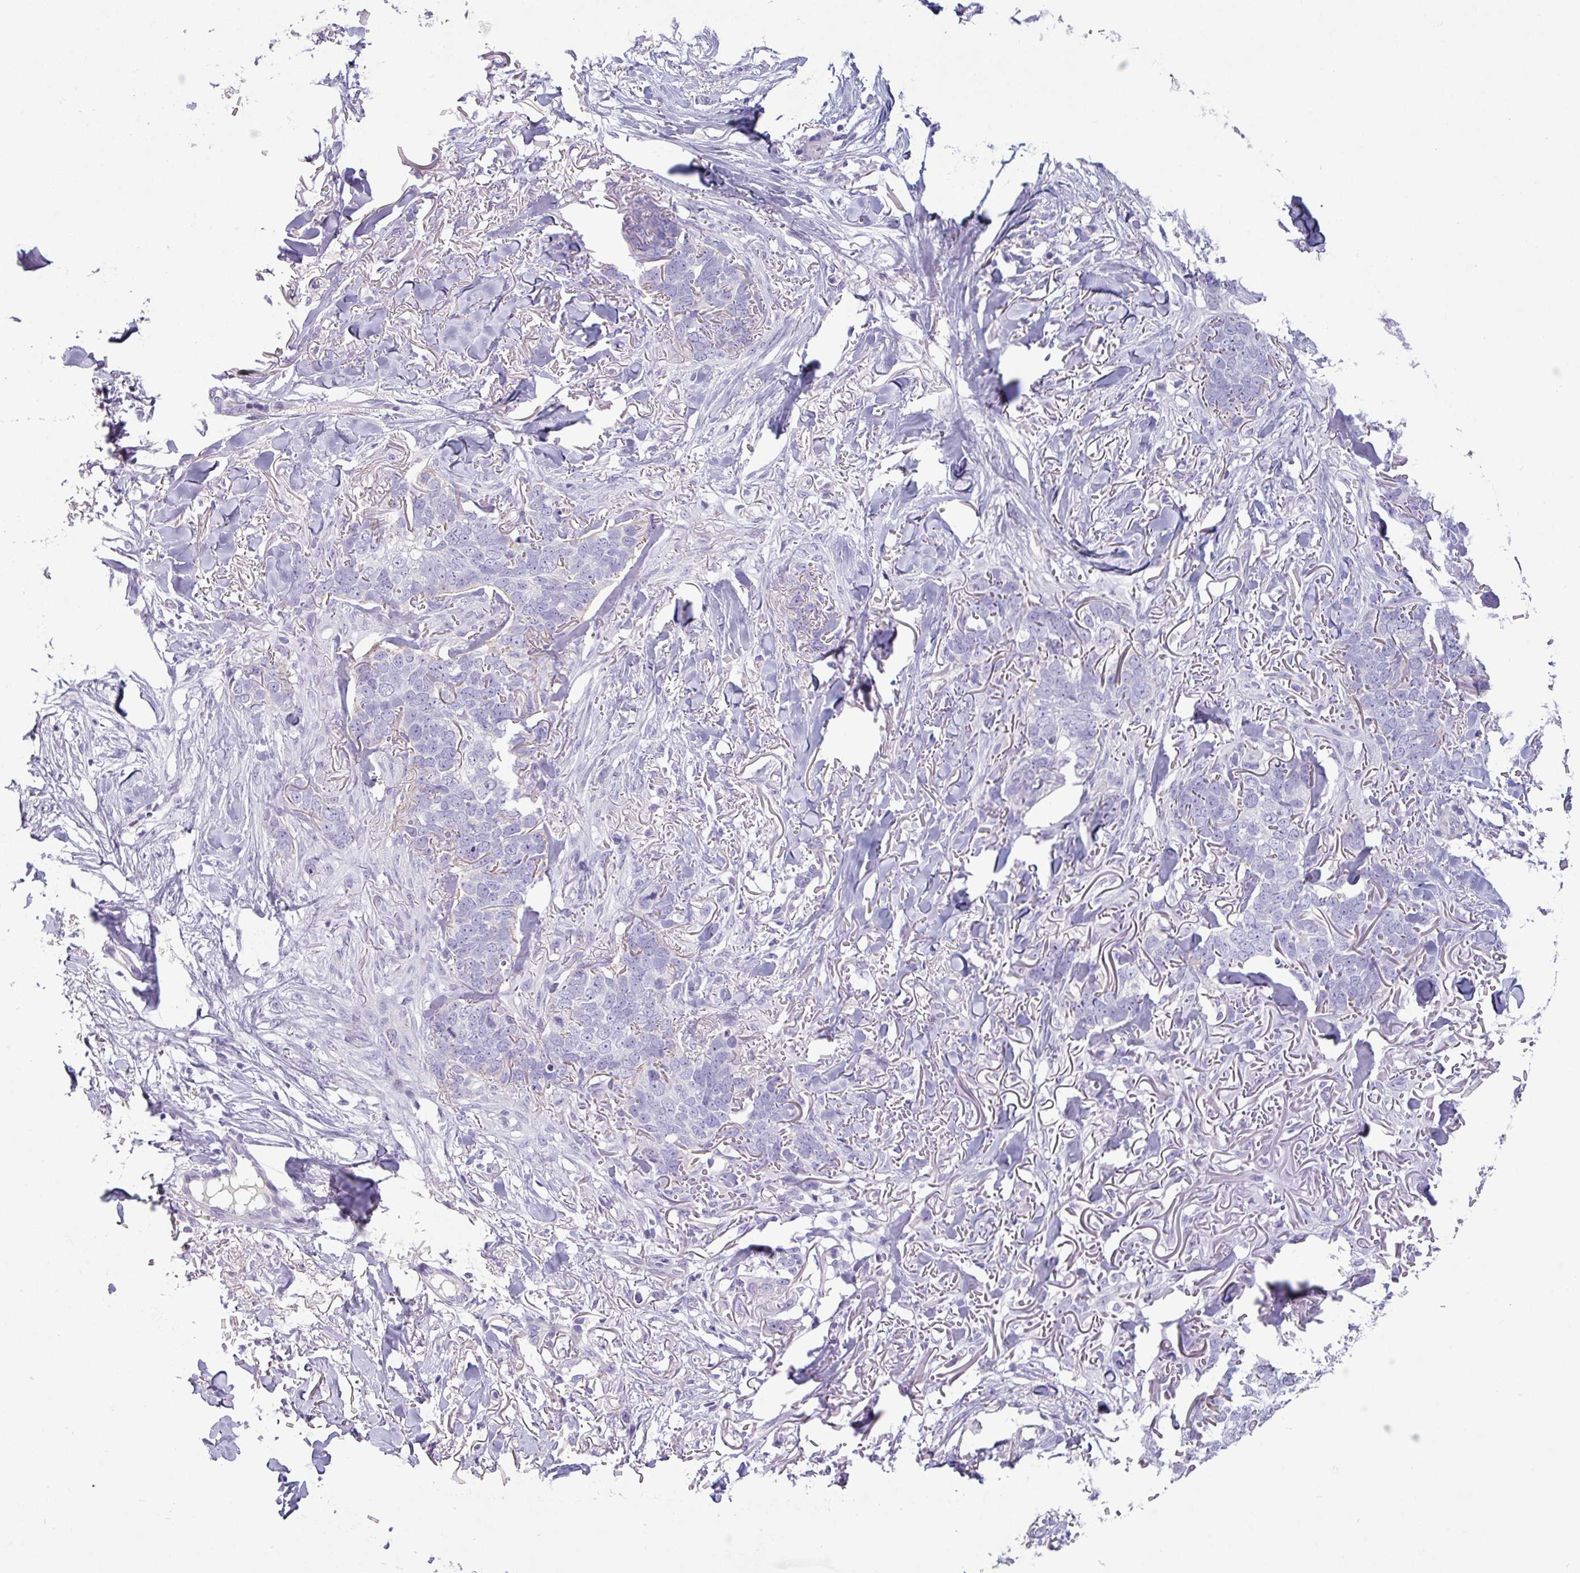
{"staining": {"intensity": "negative", "quantity": "none", "location": "none"}, "tissue": "skin cancer", "cell_type": "Tumor cells", "image_type": "cancer", "snomed": [{"axis": "morphology", "description": "Normal tissue, NOS"}, {"axis": "morphology", "description": "Basal cell carcinoma"}, {"axis": "topography", "description": "Skin"}], "caption": "High magnification brightfield microscopy of basal cell carcinoma (skin) stained with DAB (3,3'-diaminobenzidine) (brown) and counterstained with hematoxylin (blue): tumor cells show no significant expression.", "gene": "VCX2", "patient": {"sex": "male", "age": 77}}